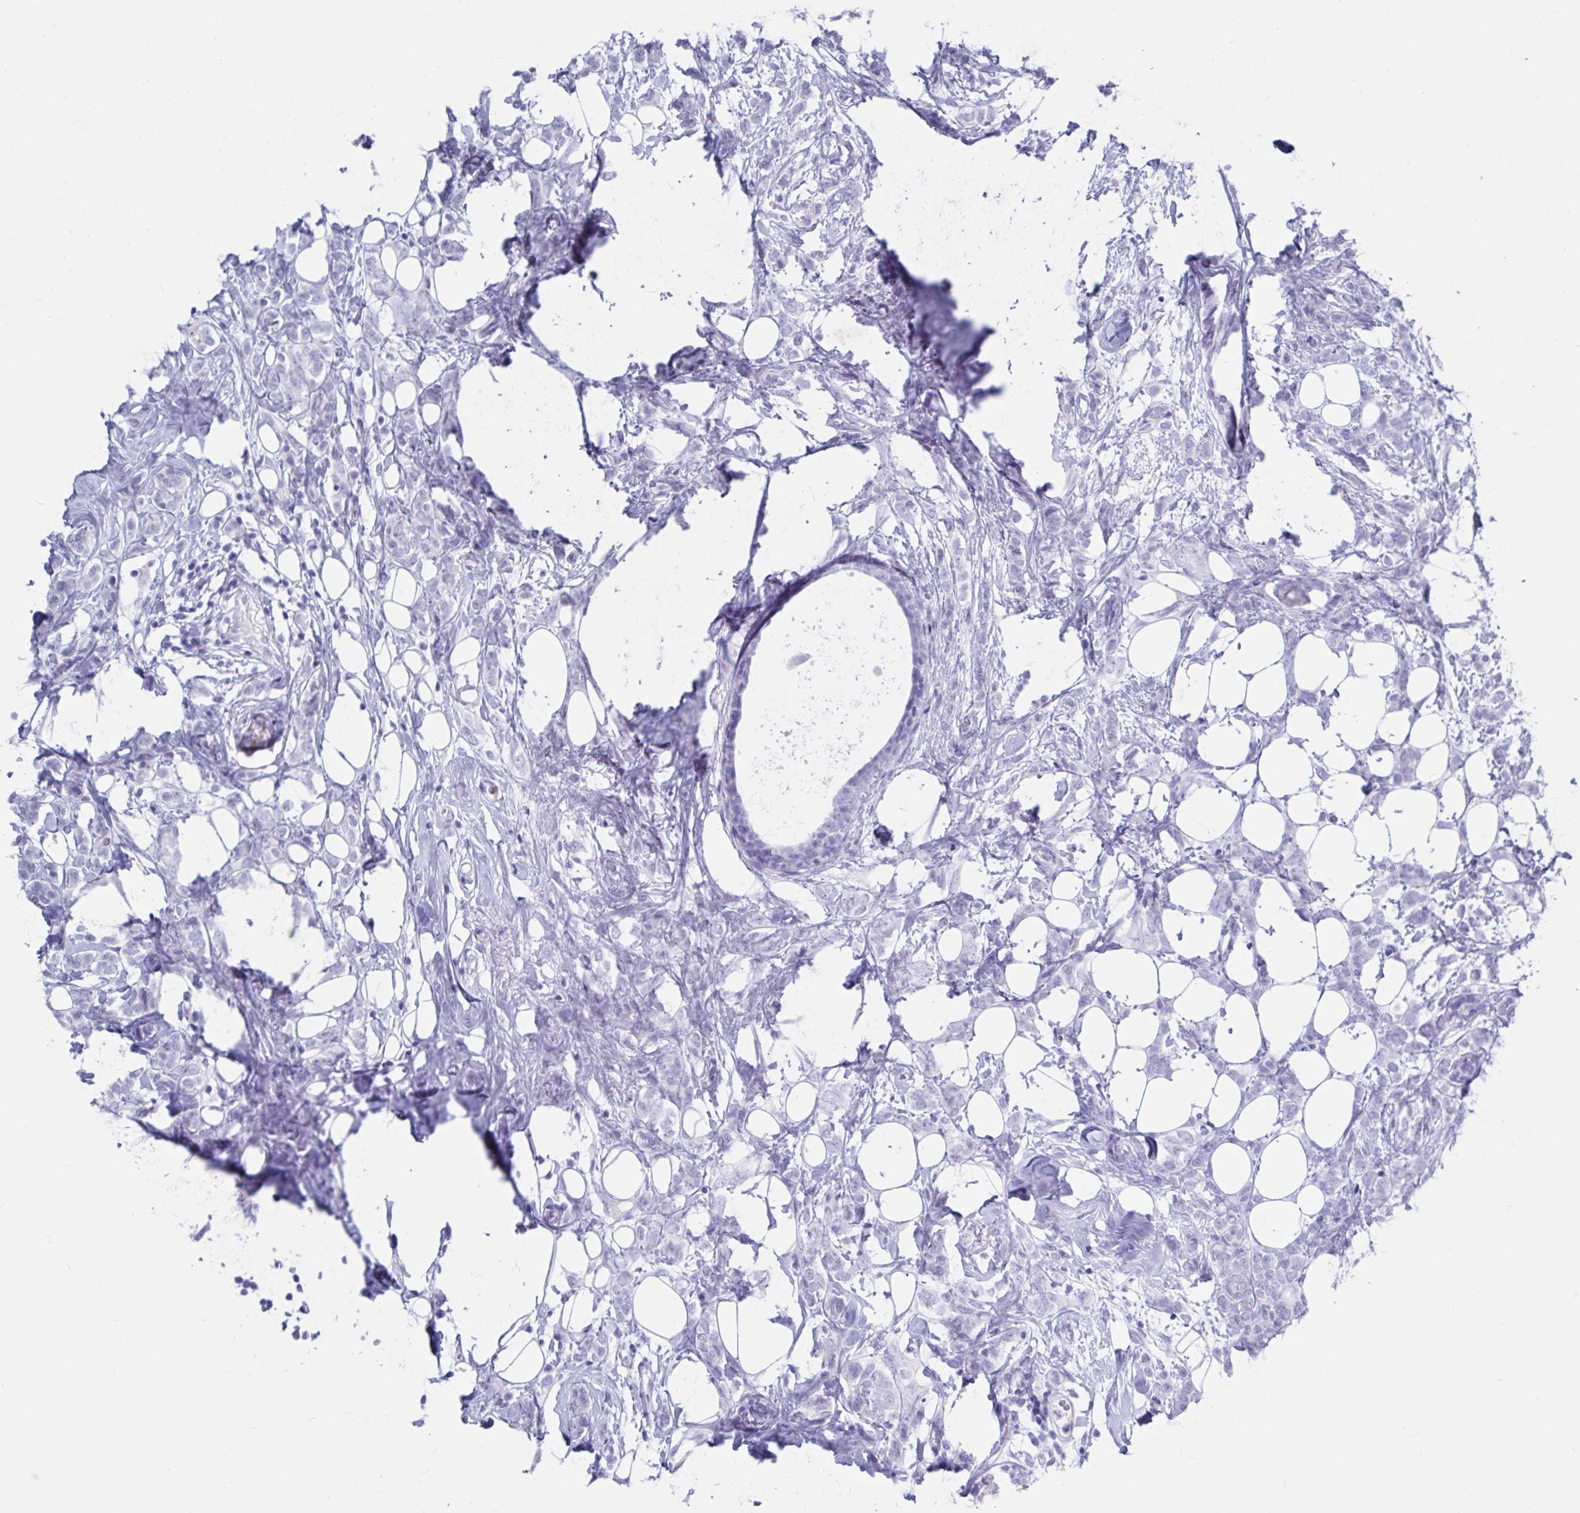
{"staining": {"intensity": "negative", "quantity": "none", "location": "none"}, "tissue": "breast cancer", "cell_type": "Tumor cells", "image_type": "cancer", "snomed": [{"axis": "morphology", "description": "Lobular carcinoma"}, {"axis": "topography", "description": "Breast"}], "caption": "High magnification brightfield microscopy of breast cancer (lobular carcinoma) stained with DAB (3,3'-diaminobenzidine) (brown) and counterstained with hematoxylin (blue): tumor cells show no significant staining.", "gene": "DPEP3", "patient": {"sex": "female", "age": 49}}